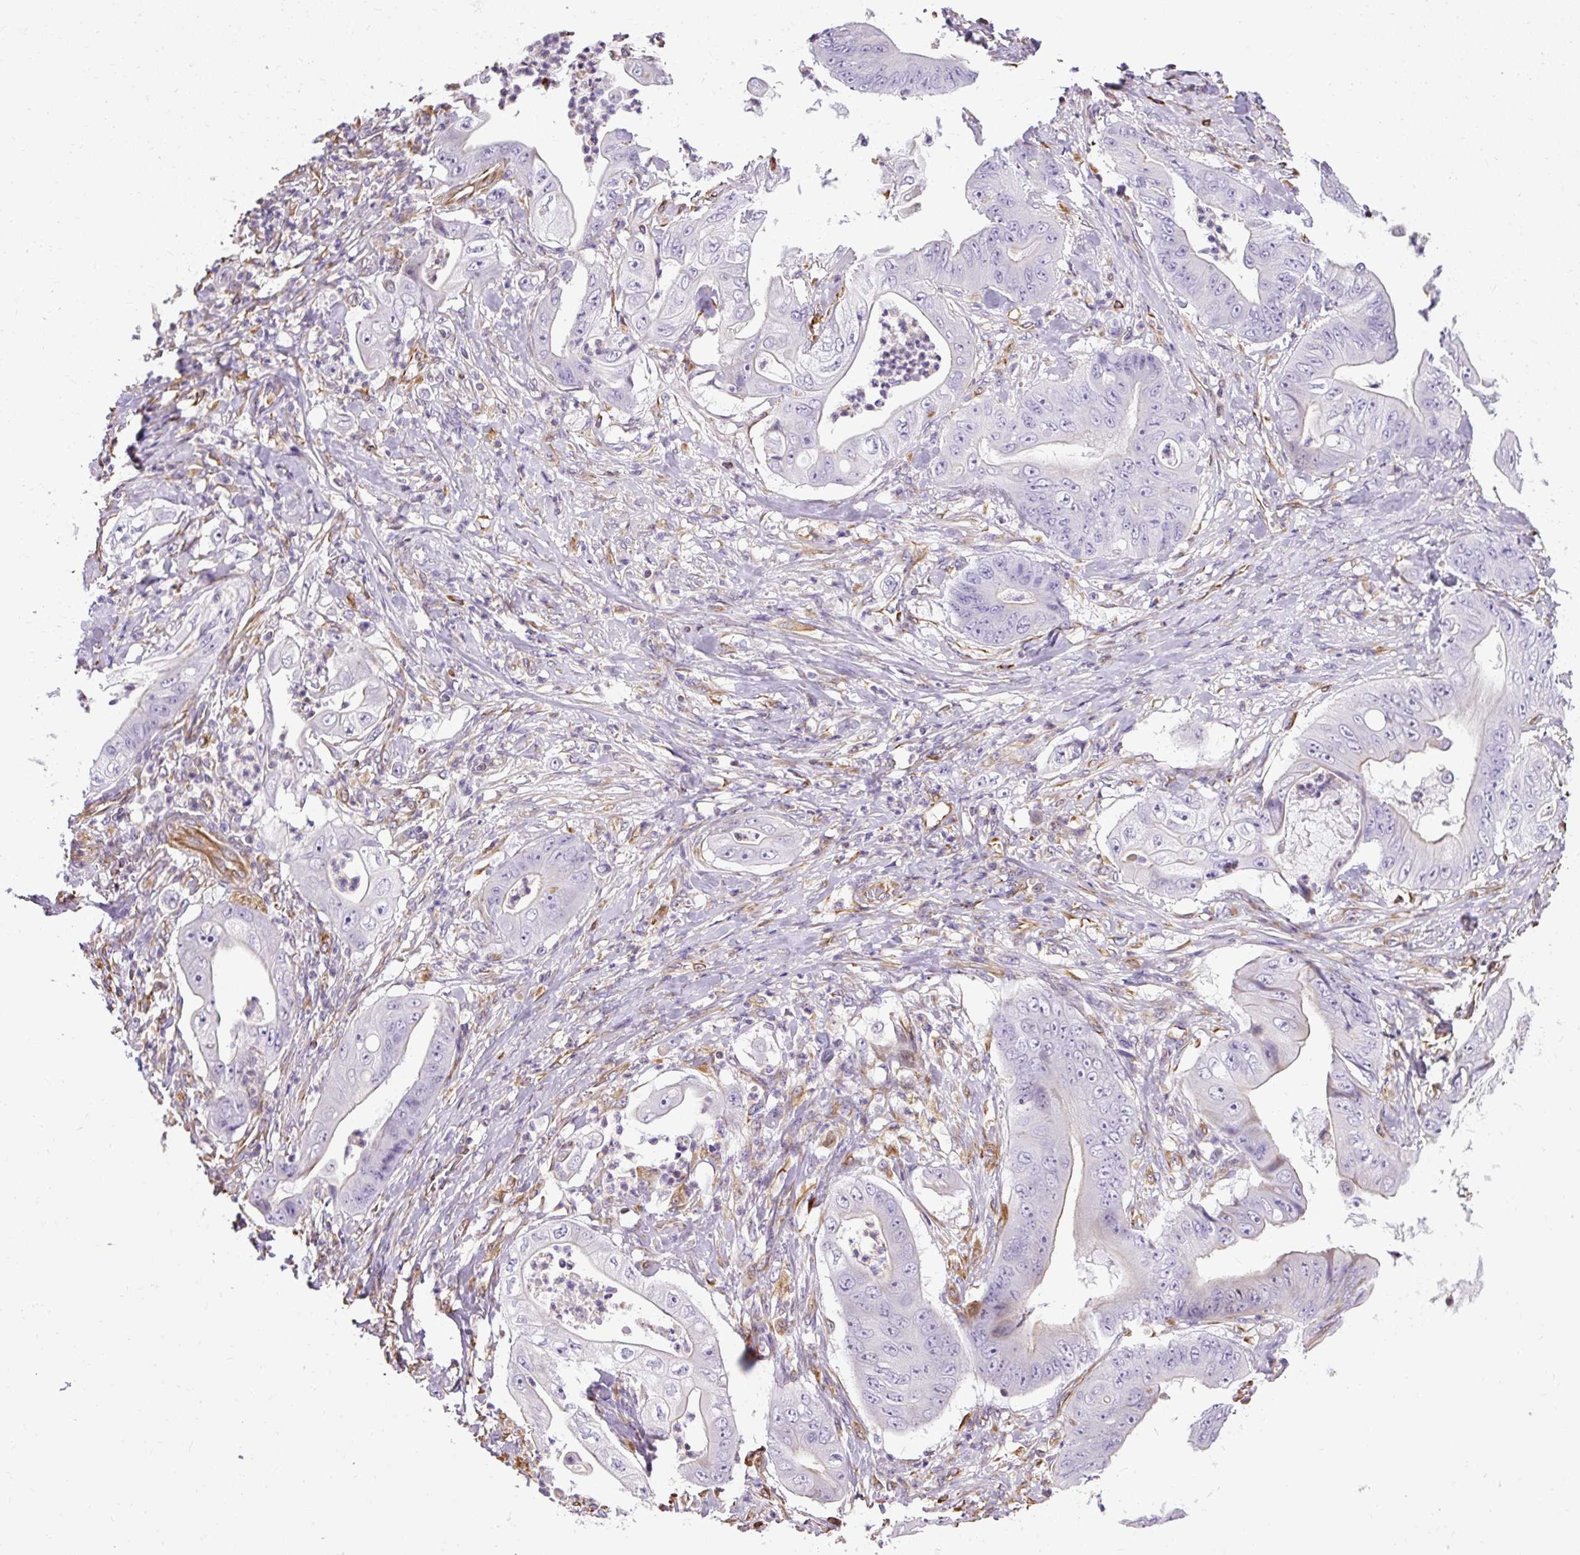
{"staining": {"intensity": "negative", "quantity": "none", "location": "none"}, "tissue": "stomach cancer", "cell_type": "Tumor cells", "image_type": "cancer", "snomed": [{"axis": "morphology", "description": "Adenocarcinoma, NOS"}, {"axis": "topography", "description": "Stomach"}], "caption": "Tumor cells are negative for protein expression in human stomach cancer (adenocarcinoma). (Brightfield microscopy of DAB (3,3'-diaminobenzidine) immunohistochemistry (IHC) at high magnification).", "gene": "PLS1", "patient": {"sex": "female", "age": 73}}